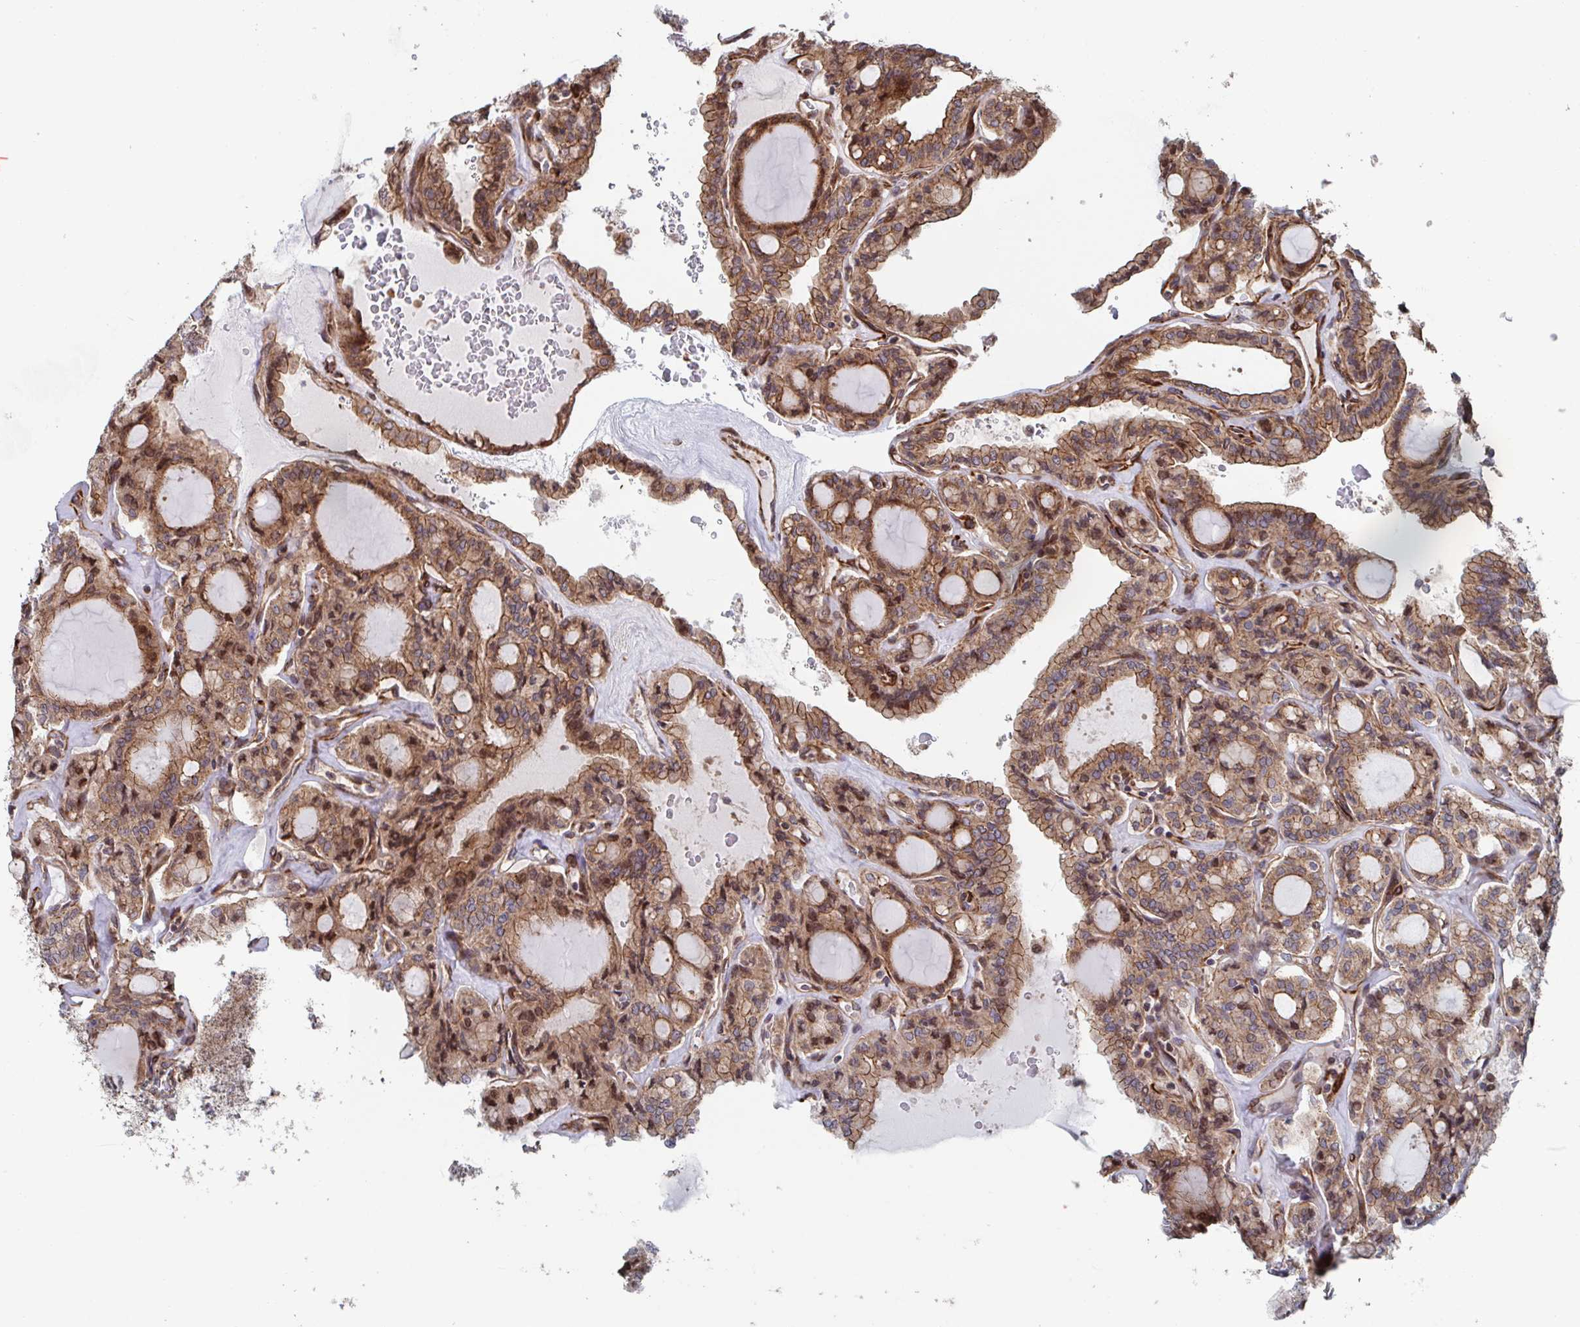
{"staining": {"intensity": "moderate", "quantity": ">75%", "location": "cytoplasmic/membranous"}, "tissue": "thyroid cancer", "cell_type": "Tumor cells", "image_type": "cancer", "snomed": [{"axis": "morphology", "description": "Papillary adenocarcinoma, NOS"}, {"axis": "topography", "description": "Thyroid gland"}], "caption": "Papillary adenocarcinoma (thyroid) stained with a protein marker displays moderate staining in tumor cells.", "gene": "DVL3", "patient": {"sex": "male", "age": 87}}